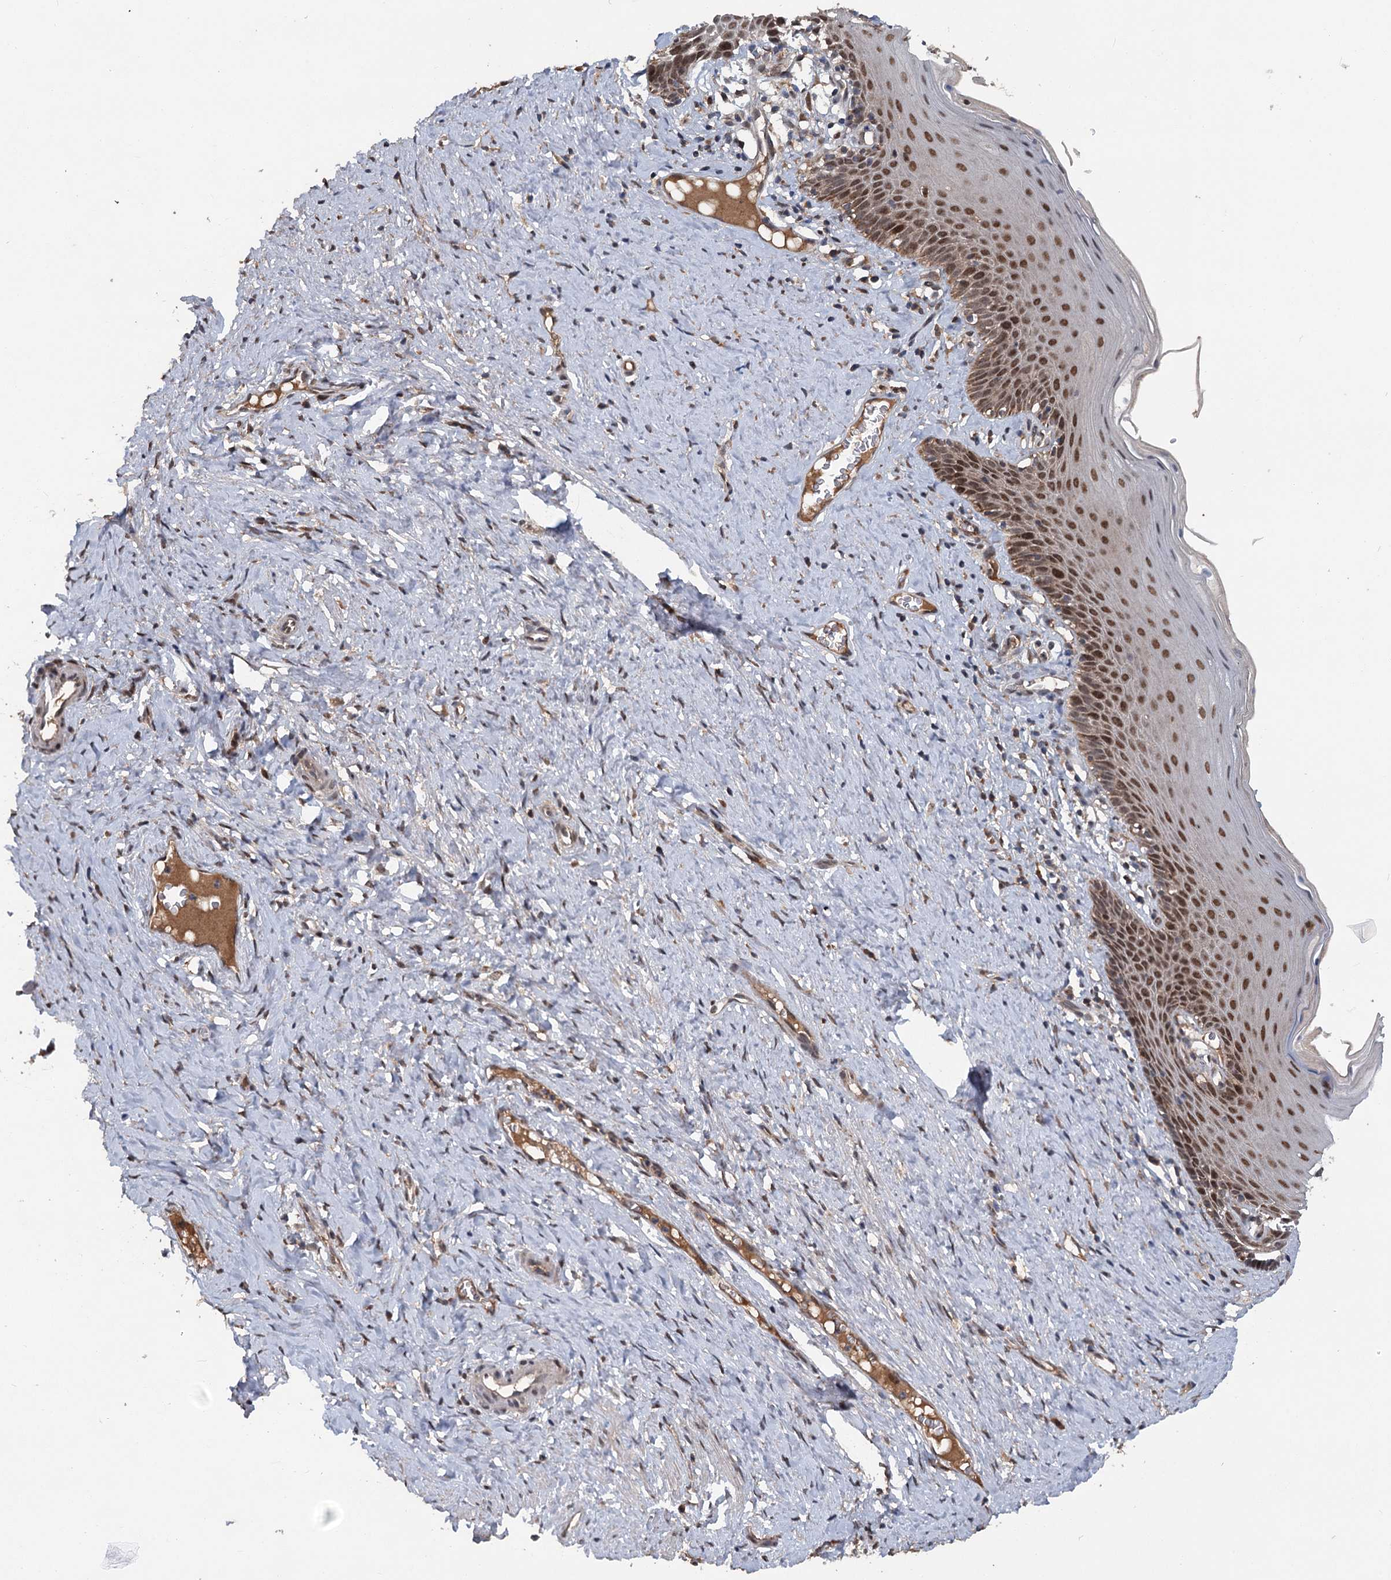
{"staining": {"intensity": "weak", "quantity": "25%-75%", "location": "nuclear"}, "tissue": "cervix", "cell_type": "Glandular cells", "image_type": "normal", "snomed": [{"axis": "morphology", "description": "Normal tissue, NOS"}, {"axis": "topography", "description": "Cervix"}], "caption": "Human cervix stained with a brown dye exhibits weak nuclear positive positivity in about 25%-75% of glandular cells.", "gene": "MYG1", "patient": {"sex": "female", "age": 42}}